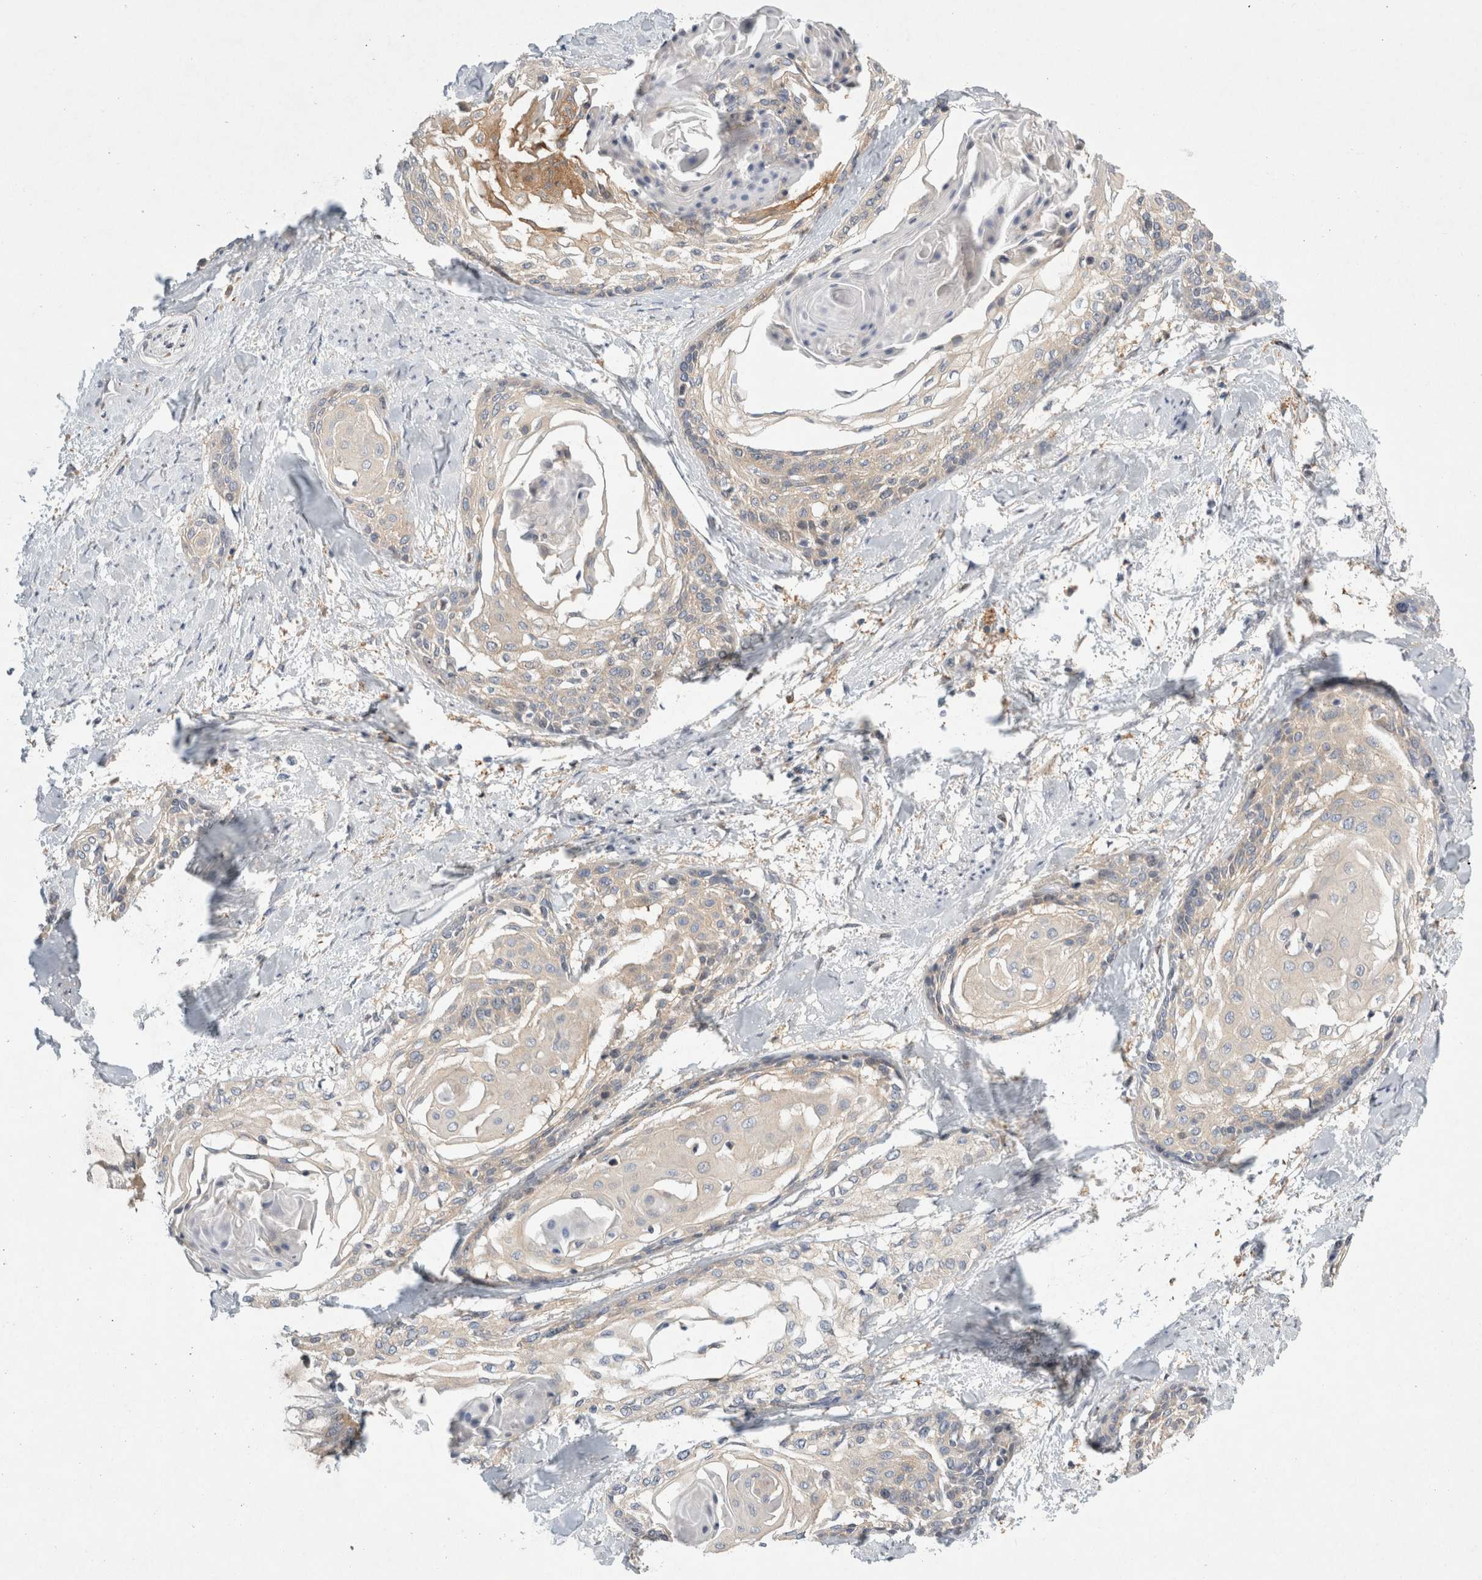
{"staining": {"intensity": "weak", "quantity": ">75%", "location": "cytoplasmic/membranous"}, "tissue": "cervical cancer", "cell_type": "Tumor cells", "image_type": "cancer", "snomed": [{"axis": "morphology", "description": "Squamous cell carcinoma, NOS"}, {"axis": "topography", "description": "Cervix"}], "caption": "The micrograph demonstrates staining of cervical cancer (squamous cell carcinoma), revealing weak cytoplasmic/membranous protein staining (brown color) within tumor cells.", "gene": "CDCA7L", "patient": {"sex": "female", "age": 57}}